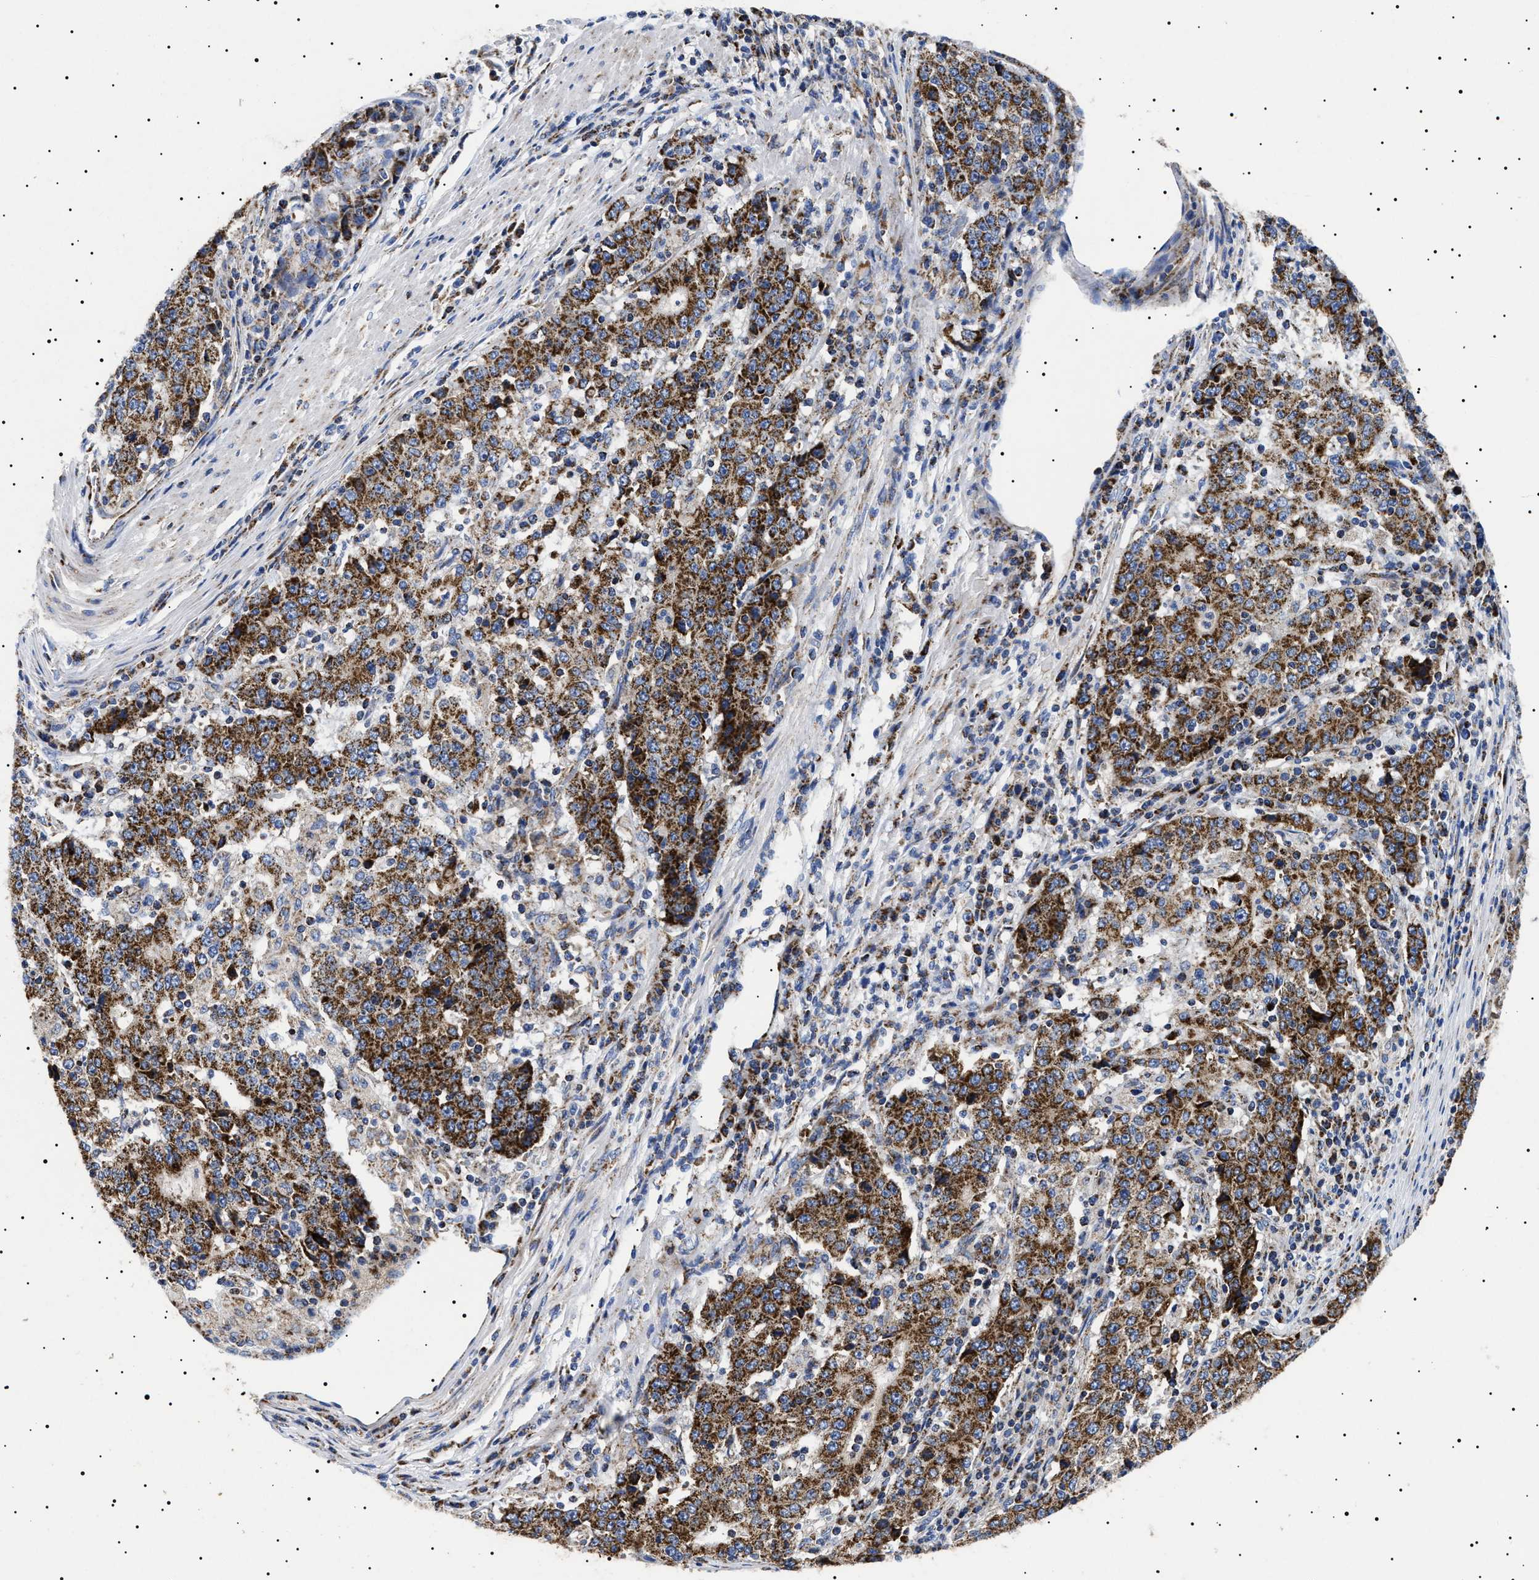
{"staining": {"intensity": "strong", "quantity": ">75%", "location": "cytoplasmic/membranous"}, "tissue": "stomach cancer", "cell_type": "Tumor cells", "image_type": "cancer", "snomed": [{"axis": "morphology", "description": "Adenocarcinoma, NOS"}, {"axis": "topography", "description": "Stomach"}], "caption": "The image displays a brown stain indicating the presence of a protein in the cytoplasmic/membranous of tumor cells in stomach cancer (adenocarcinoma). Using DAB (3,3'-diaminobenzidine) (brown) and hematoxylin (blue) stains, captured at high magnification using brightfield microscopy.", "gene": "CHRDL2", "patient": {"sex": "male", "age": 59}}